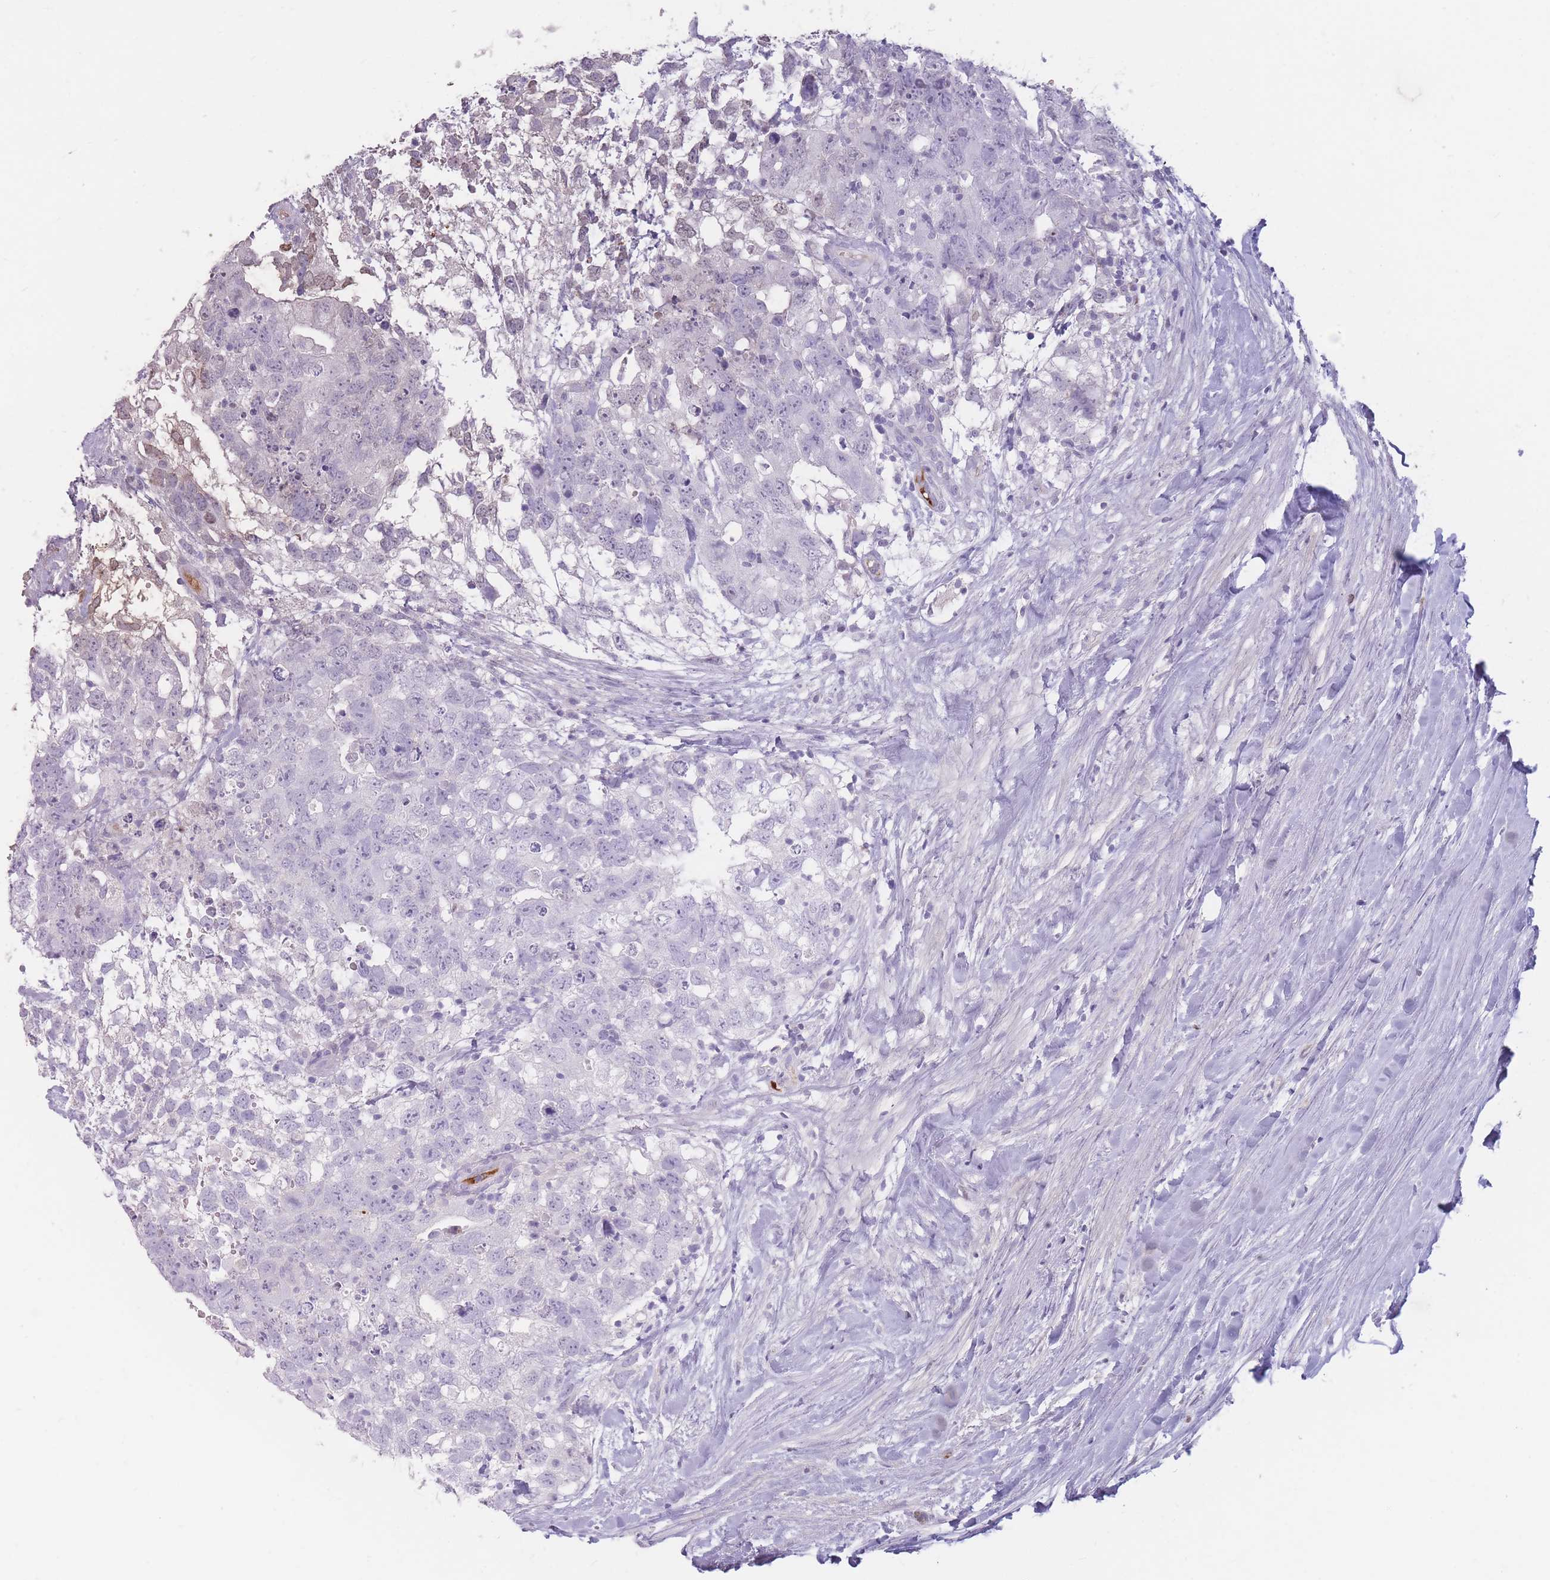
{"staining": {"intensity": "negative", "quantity": "none", "location": "none"}, "tissue": "testis cancer", "cell_type": "Tumor cells", "image_type": "cancer", "snomed": [{"axis": "morphology", "description": "Seminoma, NOS"}, {"axis": "morphology", "description": "Carcinoma, Embryonal, NOS"}, {"axis": "topography", "description": "Testis"}], "caption": "The IHC image has no significant expression in tumor cells of testis embryonal carcinoma tissue.", "gene": "PRG4", "patient": {"sex": "male", "age": 29}}